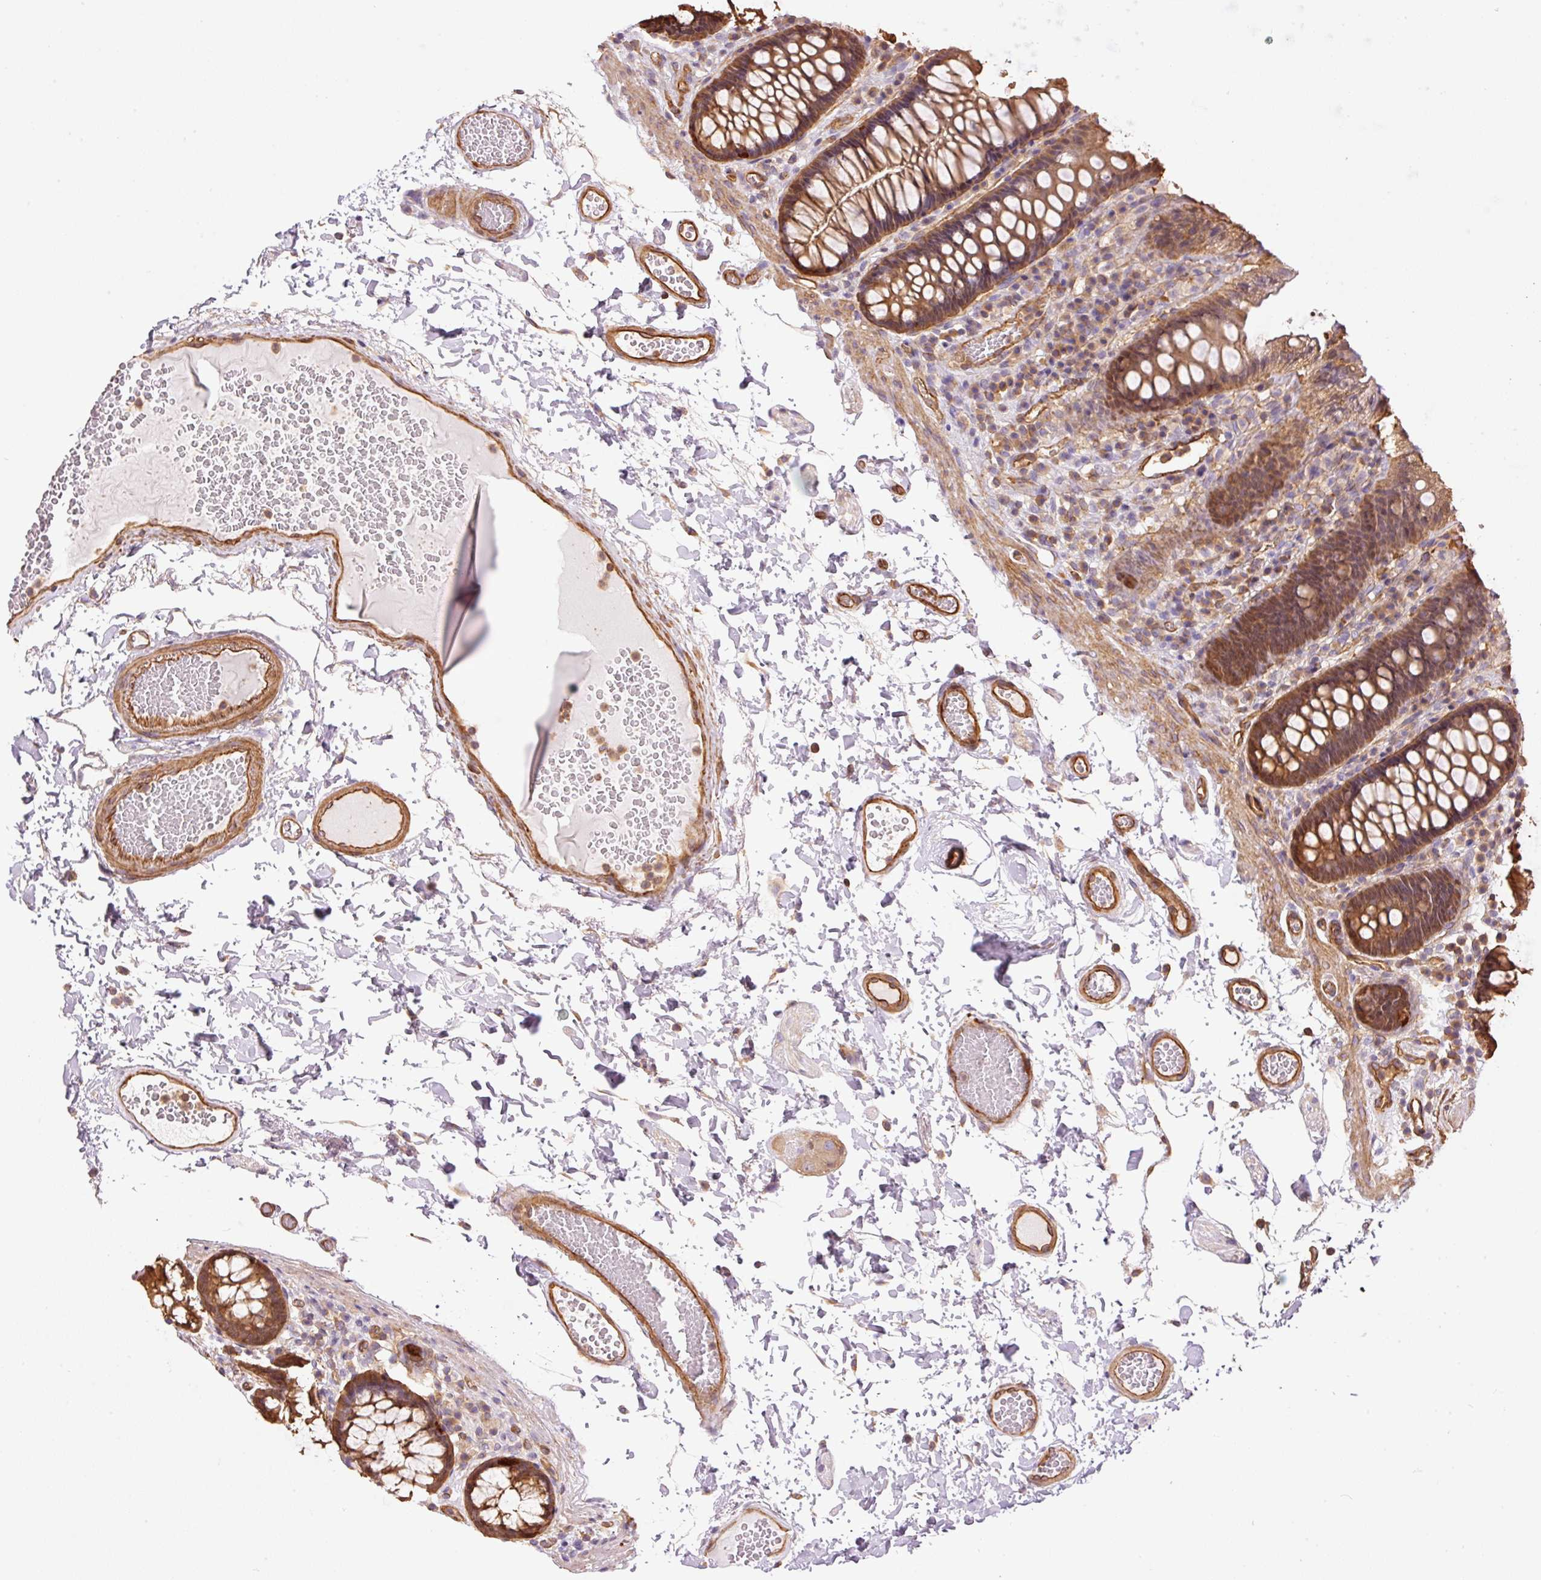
{"staining": {"intensity": "strong", "quantity": ">75%", "location": "cytoplasmic/membranous"}, "tissue": "colon", "cell_type": "Endothelial cells", "image_type": "normal", "snomed": [{"axis": "morphology", "description": "Normal tissue, NOS"}, {"axis": "topography", "description": "Colon"}, {"axis": "topography", "description": "Peripheral nerve tissue"}], "caption": "An immunohistochemistry (IHC) histopathology image of benign tissue is shown. Protein staining in brown shows strong cytoplasmic/membranous positivity in colon within endothelial cells. (DAB (3,3'-diaminobenzidine) IHC with brightfield microscopy, high magnification).", "gene": "PPP1R1B", "patient": {"sex": "male", "age": 84}}